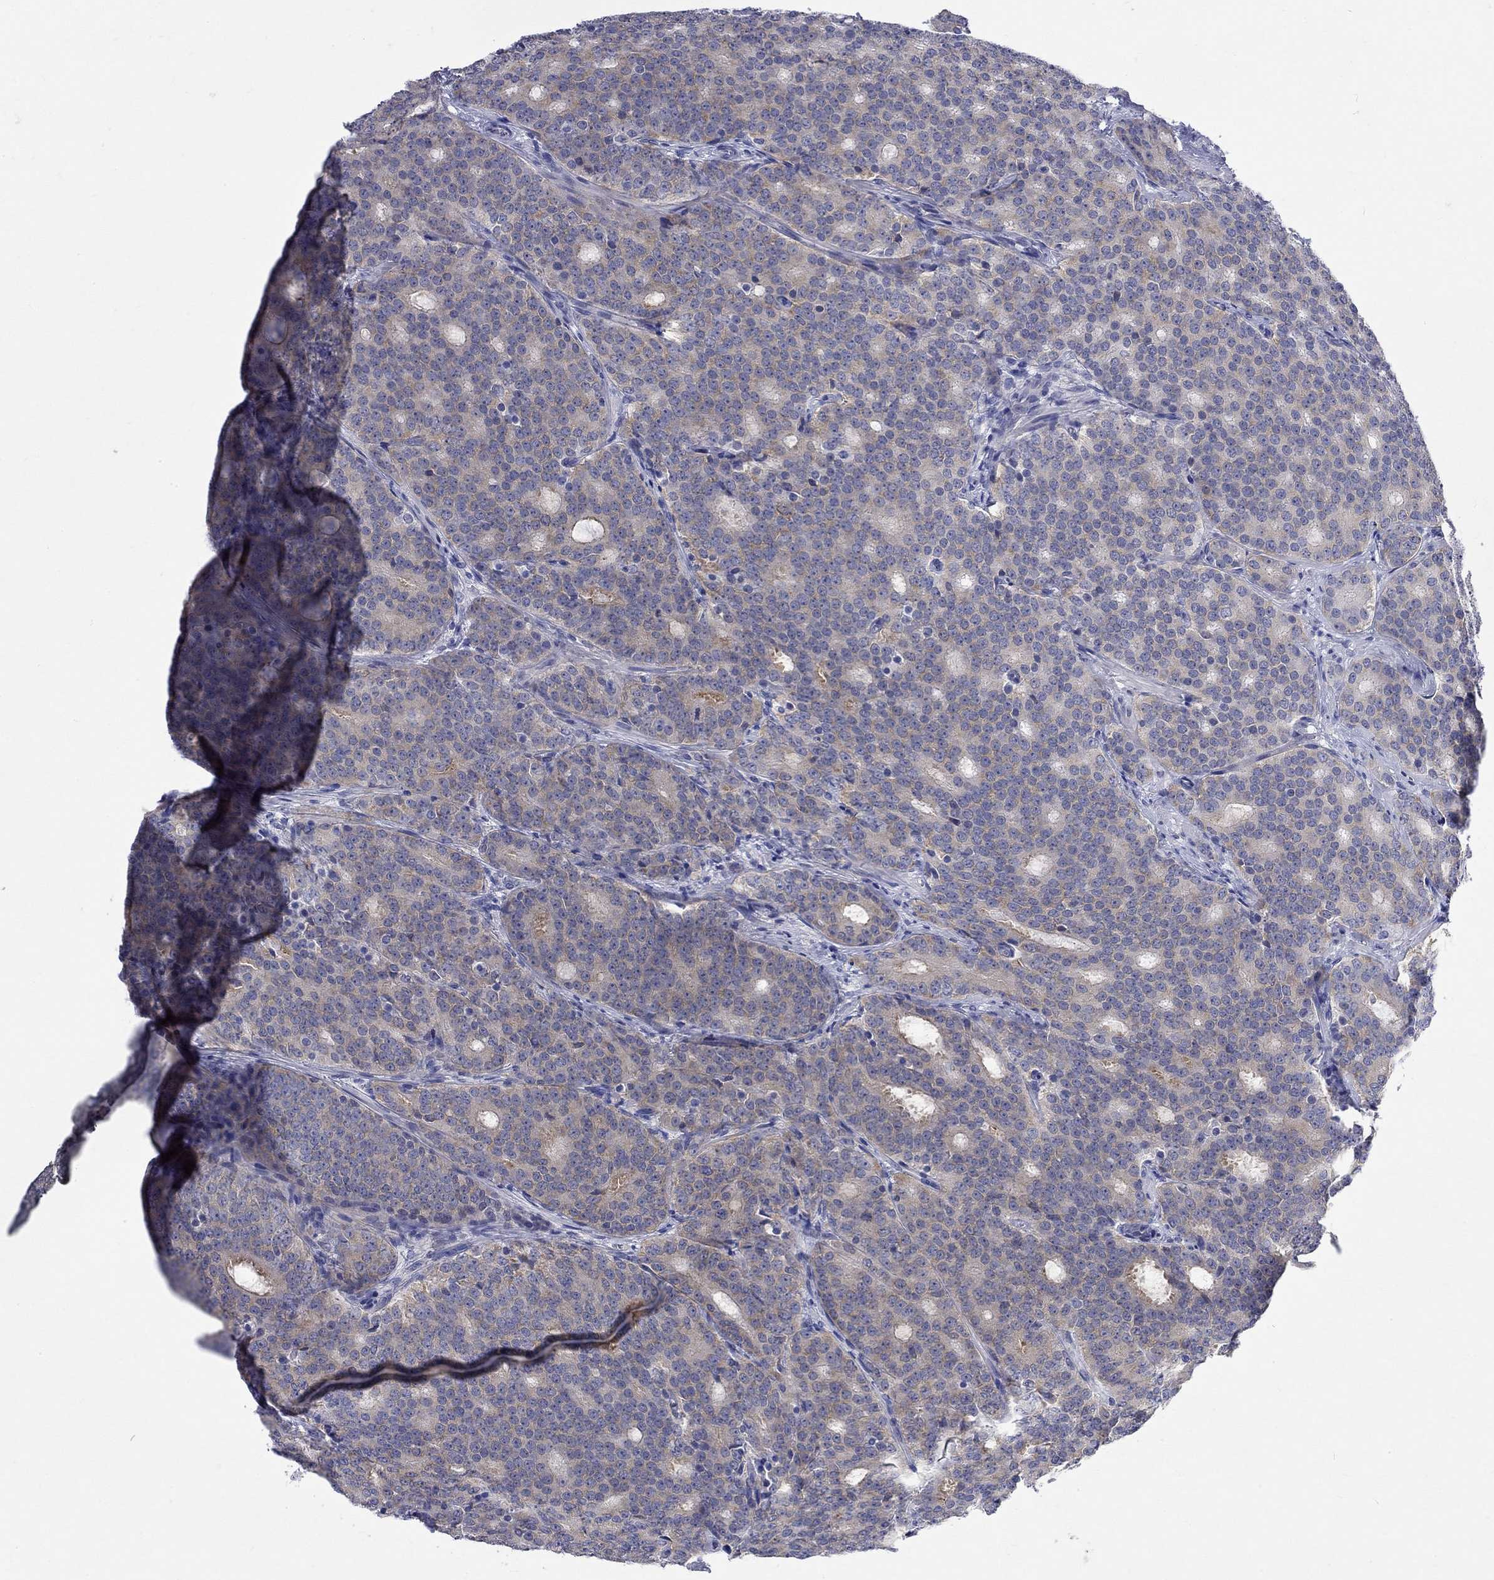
{"staining": {"intensity": "weak", "quantity": "25%-75%", "location": "cytoplasmic/membranous"}, "tissue": "prostate cancer", "cell_type": "Tumor cells", "image_type": "cancer", "snomed": [{"axis": "morphology", "description": "Adenocarcinoma, NOS"}, {"axis": "topography", "description": "Prostate"}], "caption": "Human prostate cancer (adenocarcinoma) stained with a protein marker displays weak staining in tumor cells.", "gene": "CERS1", "patient": {"sex": "male", "age": 71}}